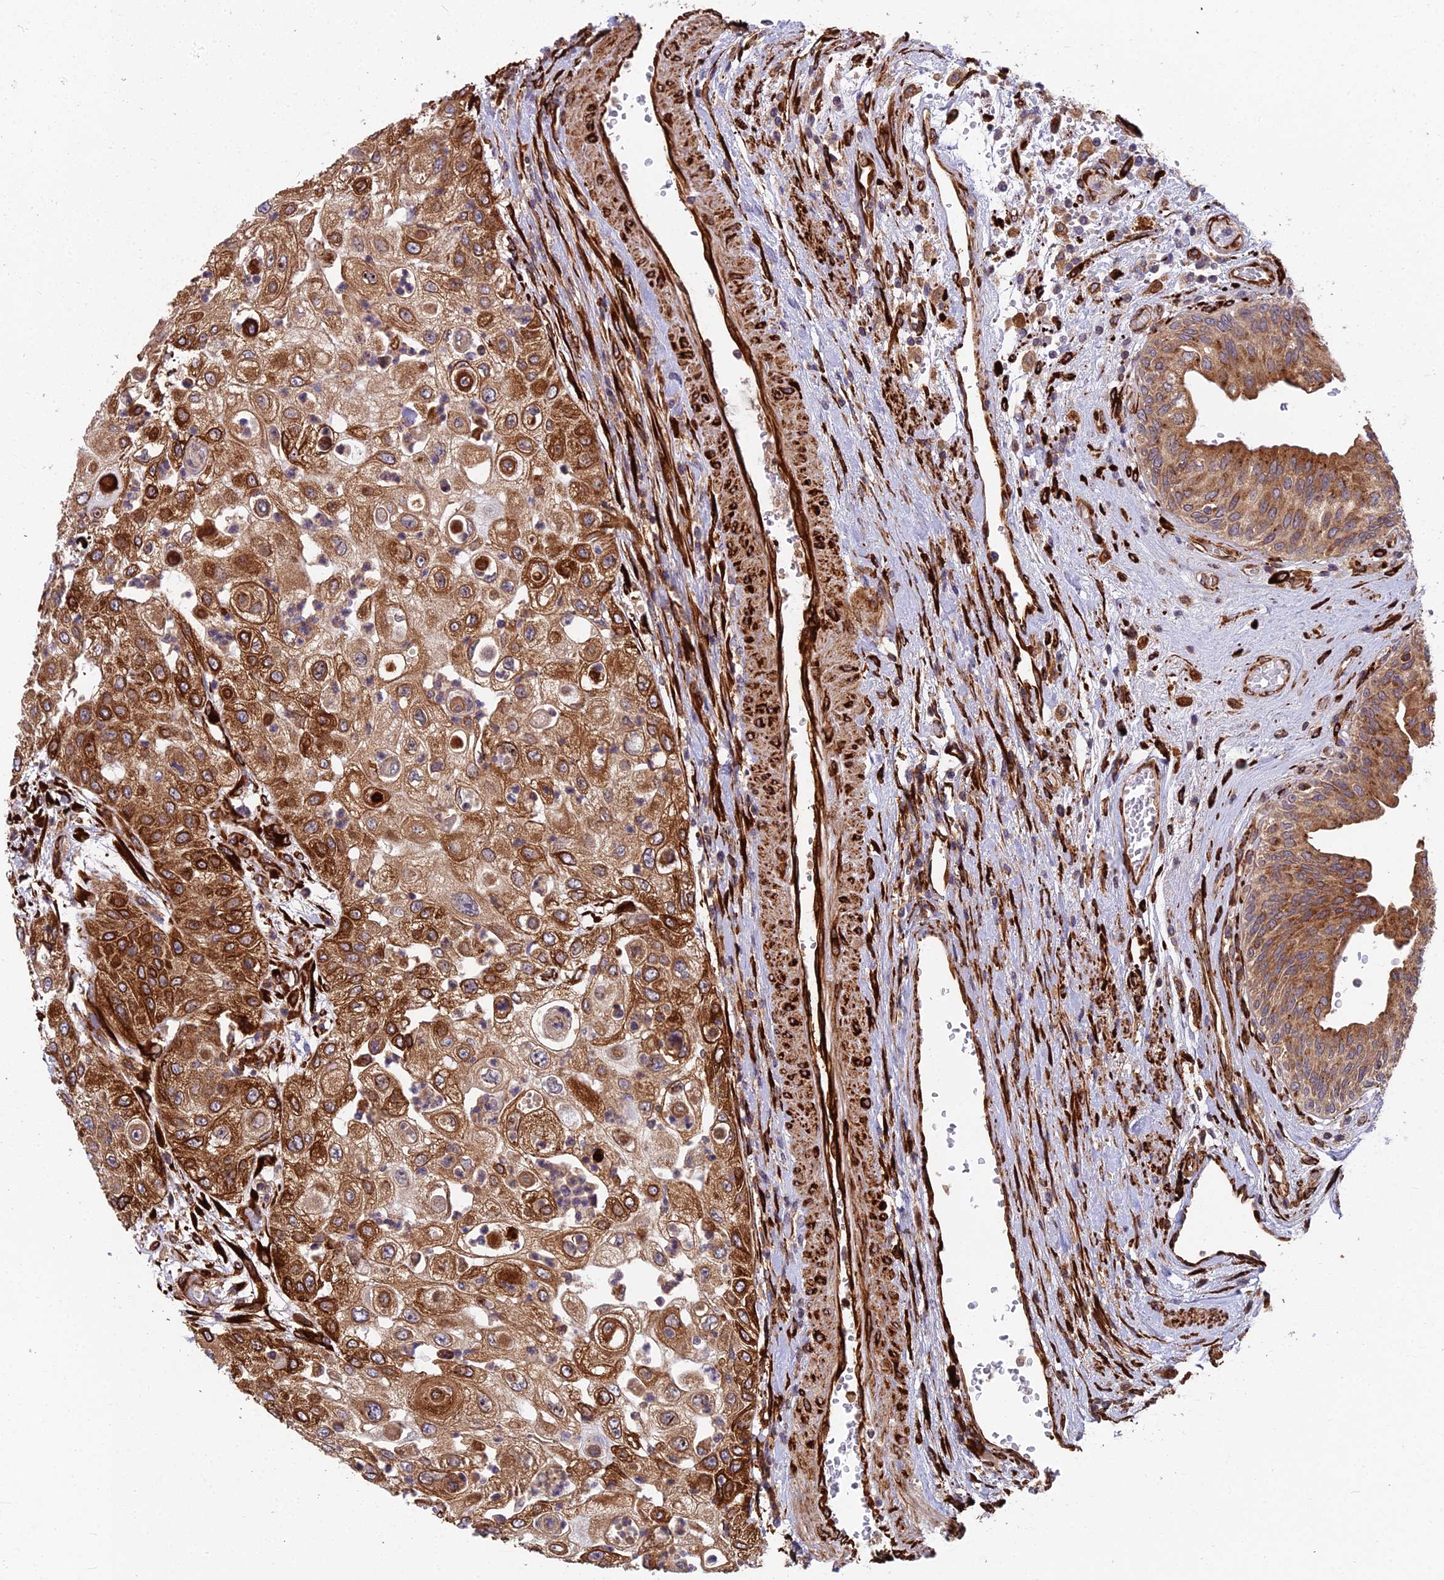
{"staining": {"intensity": "strong", "quantity": ">75%", "location": "cytoplasmic/membranous"}, "tissue": "urothelial cancer", "cell_type": "Tumor cells", "image_type": "cancer", "snomed": [{"axis": "morphology", "description": "Urothelial carcinoma, High grade"}, {"axis": "topography", "description": "Urinary bladder"}], "caption": "This photomicrograph exhibits immunohistochemistry (IHC) staining of urothelial cancer, with high strong cytoplasmic/membranous positivity in approximately >75% of tumor cells.", "gene": "NDUFAF7", "patient": {"sex": "female", "age": 79}}